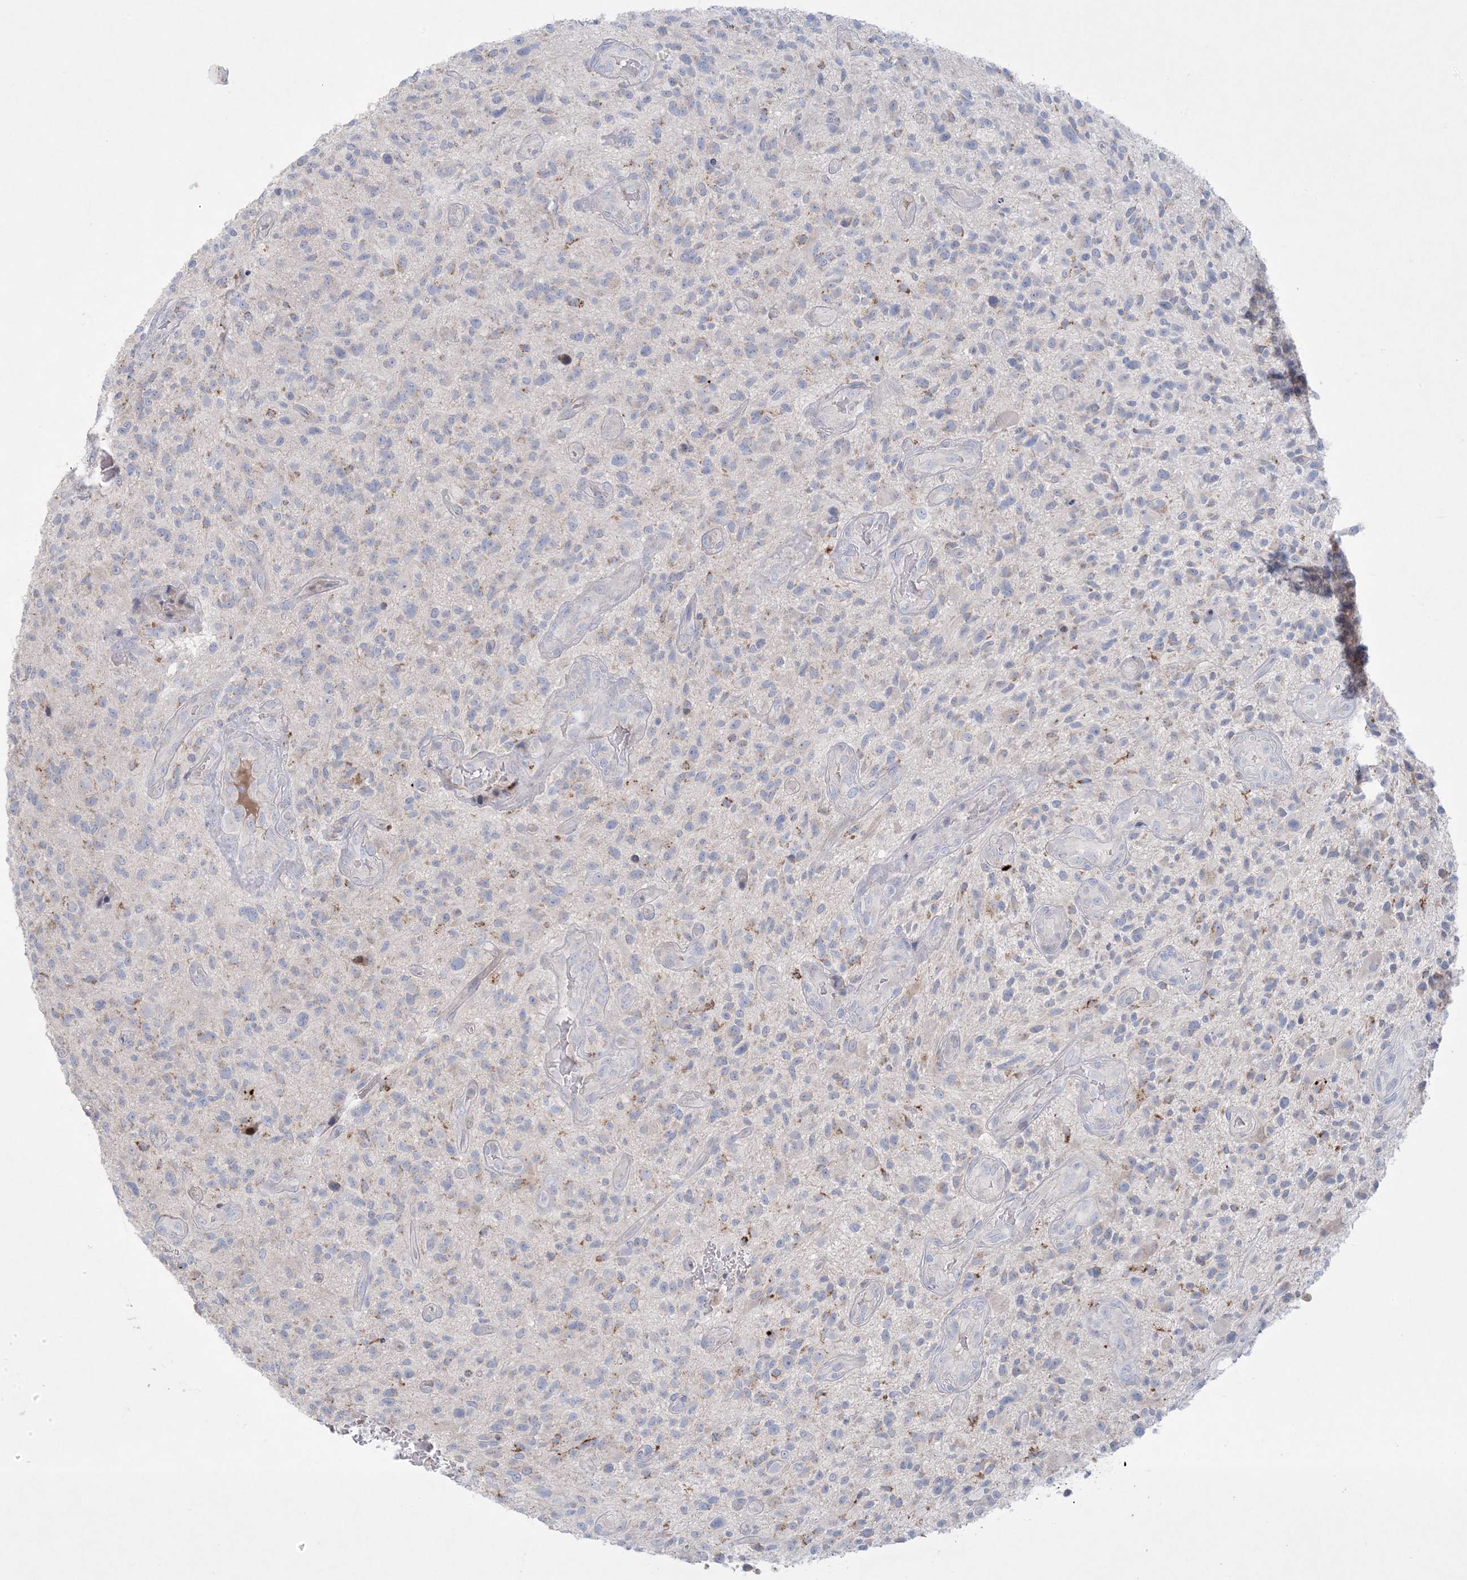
{"staining": {"intensity": "negative", "quantity": "none", "location": "none"}, "tissue": "glioma", "cell_type": "Tumor cells", "image_type": "cancer", "snomed": [{"axis": "morphology", "description": "Glioma, malignant, High grade"}, {"axis": "topography", "description": "Brain"}], "caption": "Protein analysis of glioma exhibits no significant positivity in tumor cells.", "gene": "KCTD6", "patient": {"sex": "male", "age": 47}}